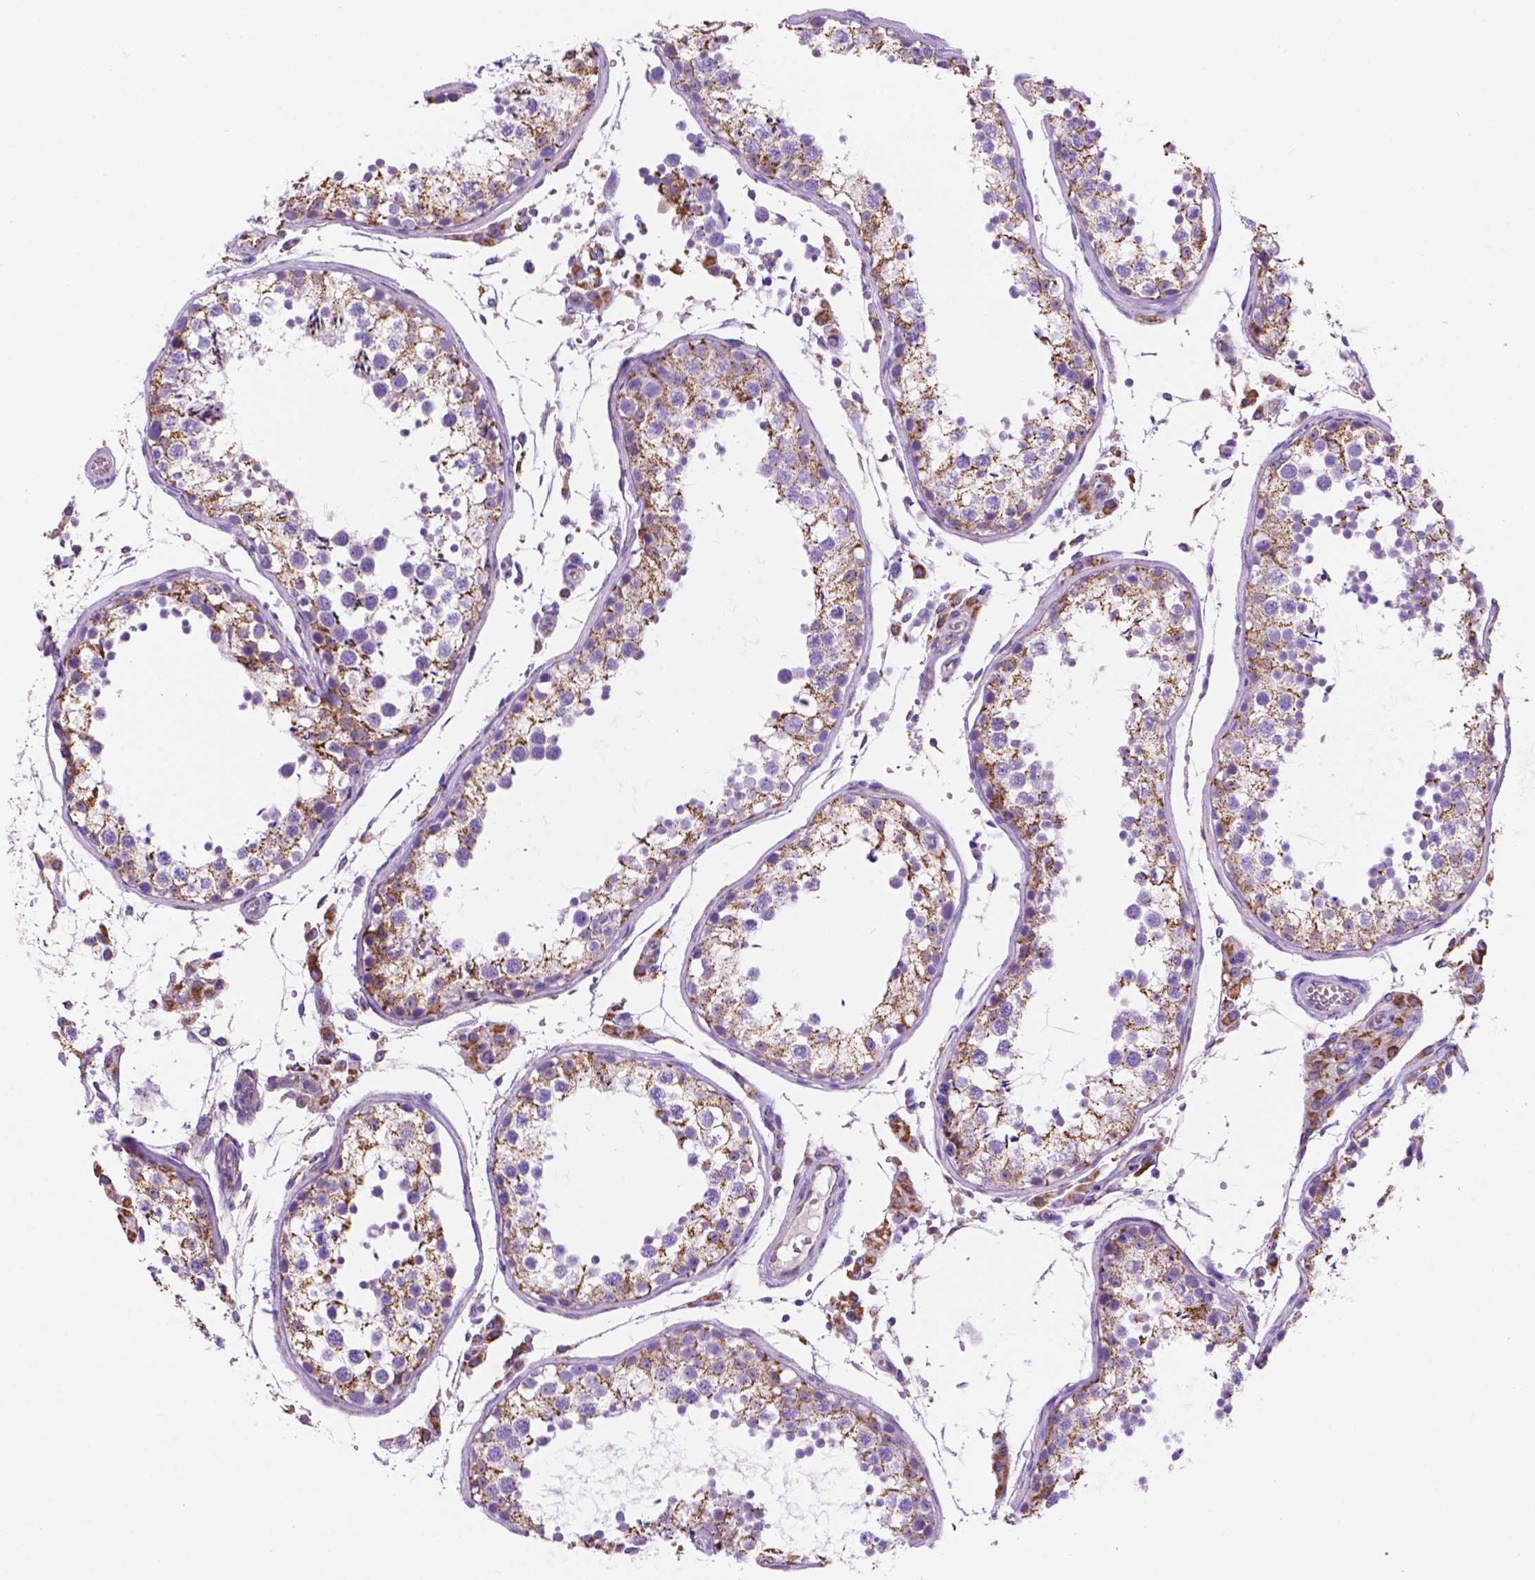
{"staining": {"intensity": "moderate", "quantity": "25%-75%", "location": "cytoplasmic/membranous"}, "tissue": "testis", "cell_type": "Cells in seminiferous ducts", "image_type": "normal", "snomed": [{"axis": "morphology", "description": "Normal tissue, NOS"}, {"axis": "topography", "description": "Testis"}], "caption": "Brown immunohistochemical staining in benign human testis displays moderate cytoplasmic/membranous expression in about 25%-75% of cells in seminiferous ducts. Nuclei are stained in blue.", "gene": "TRPV5", "patient": {"sex": "male", "age": 29}}